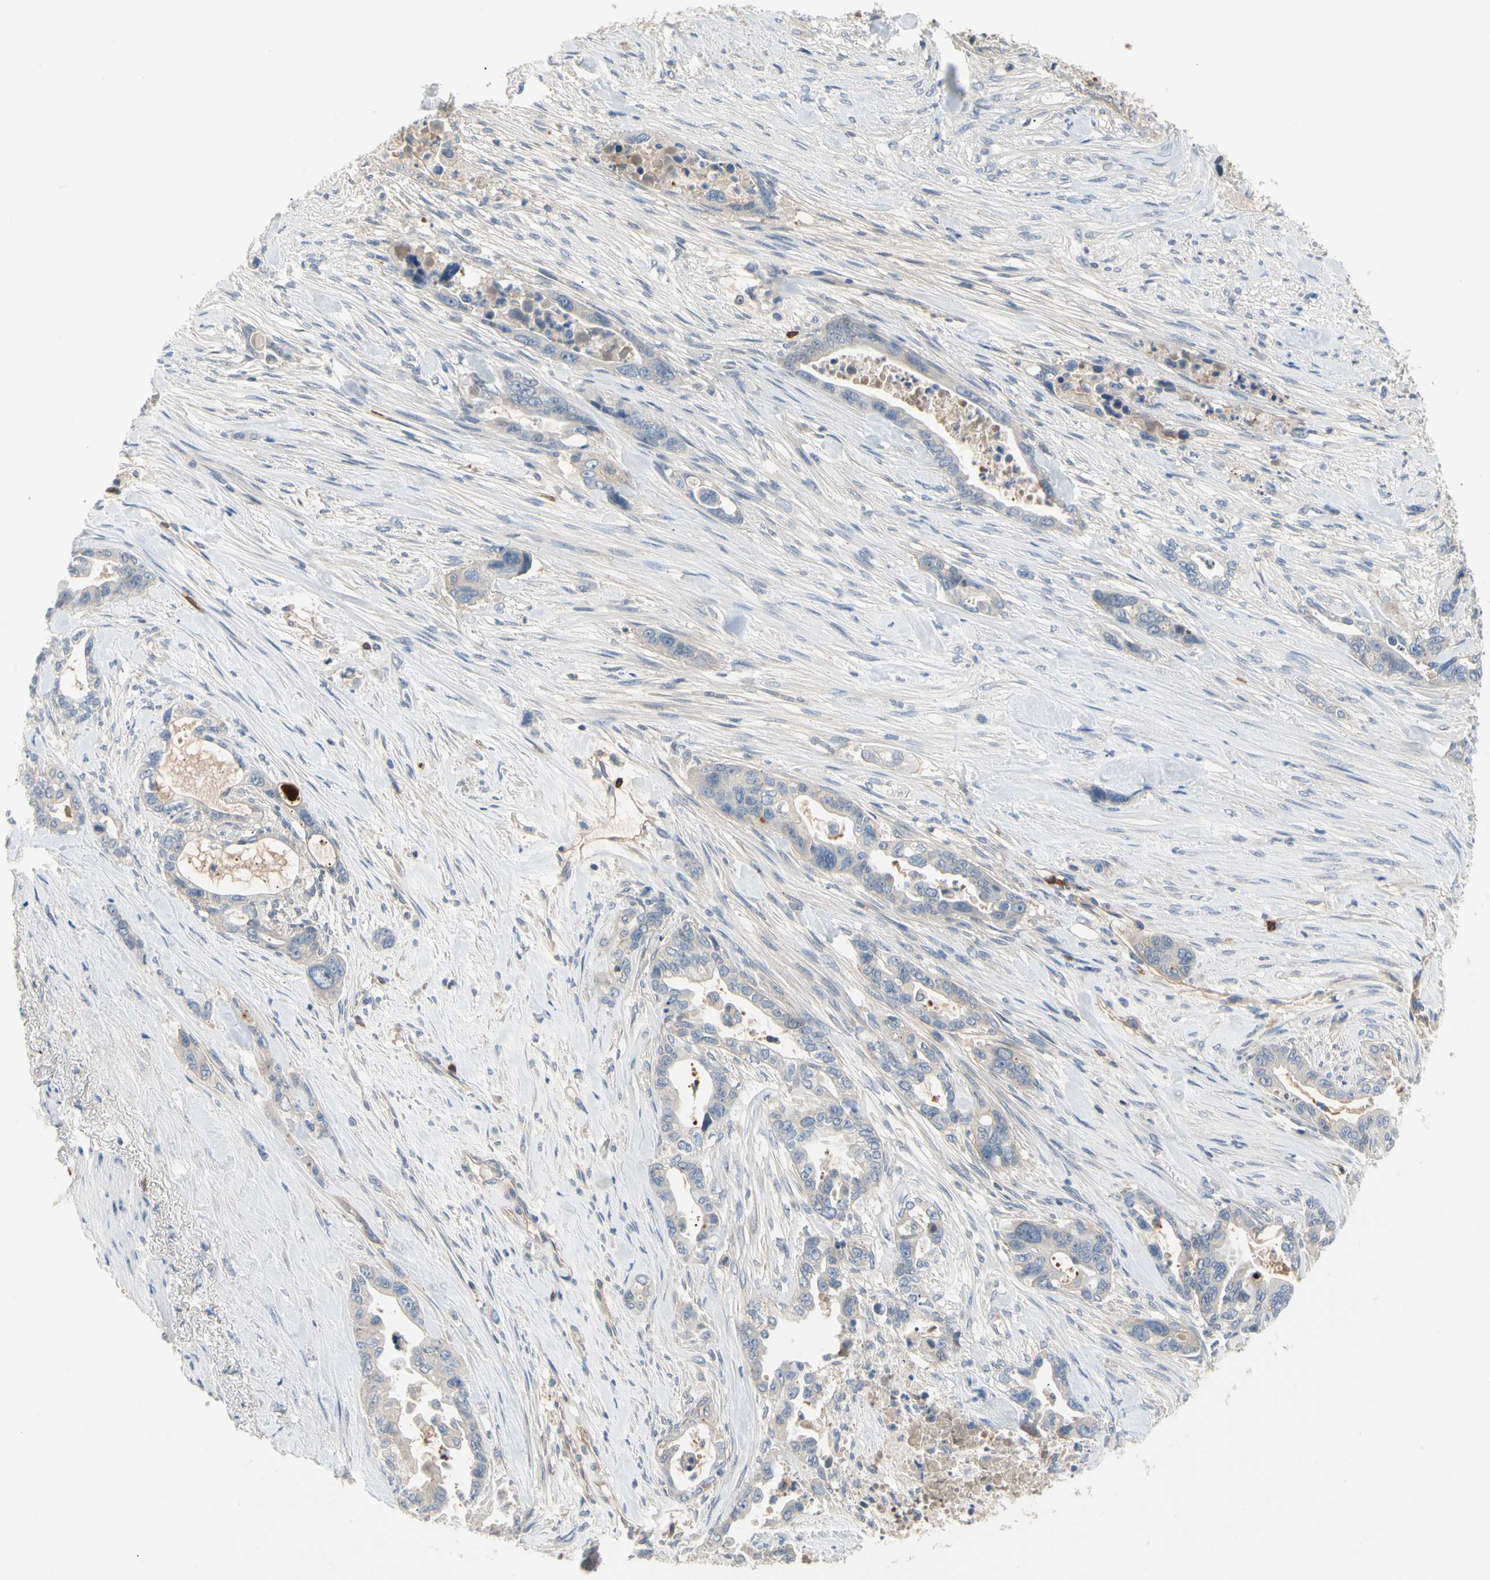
{"staining": {"intensity": "negative", "quantity": "none", "location": "none"}, "tissue": "pancreatic cancer", "cell_type": "Tumor cells", "image_type": "cancer", "snomed": [{"axis": "morphology", "description": "Adenocarcinoma, NOS"}, {"axis": "topography", "description": "Pancreas"}], "caption": "An immunohistochemistry micrograph of pancreatic adenocarcinoma is shown. There is no staining in tumor cells of pancreatic adenocarcinoma. The staining was performed using DAB (3,3'-diaminobenzidine) to visualize the protein expression in brown, while the nuclei were stained in blue with hematoxylin (Magnification: 20x).", "gene": "TNFRSF18", "patient": {"sex": "male", "age": 70}}